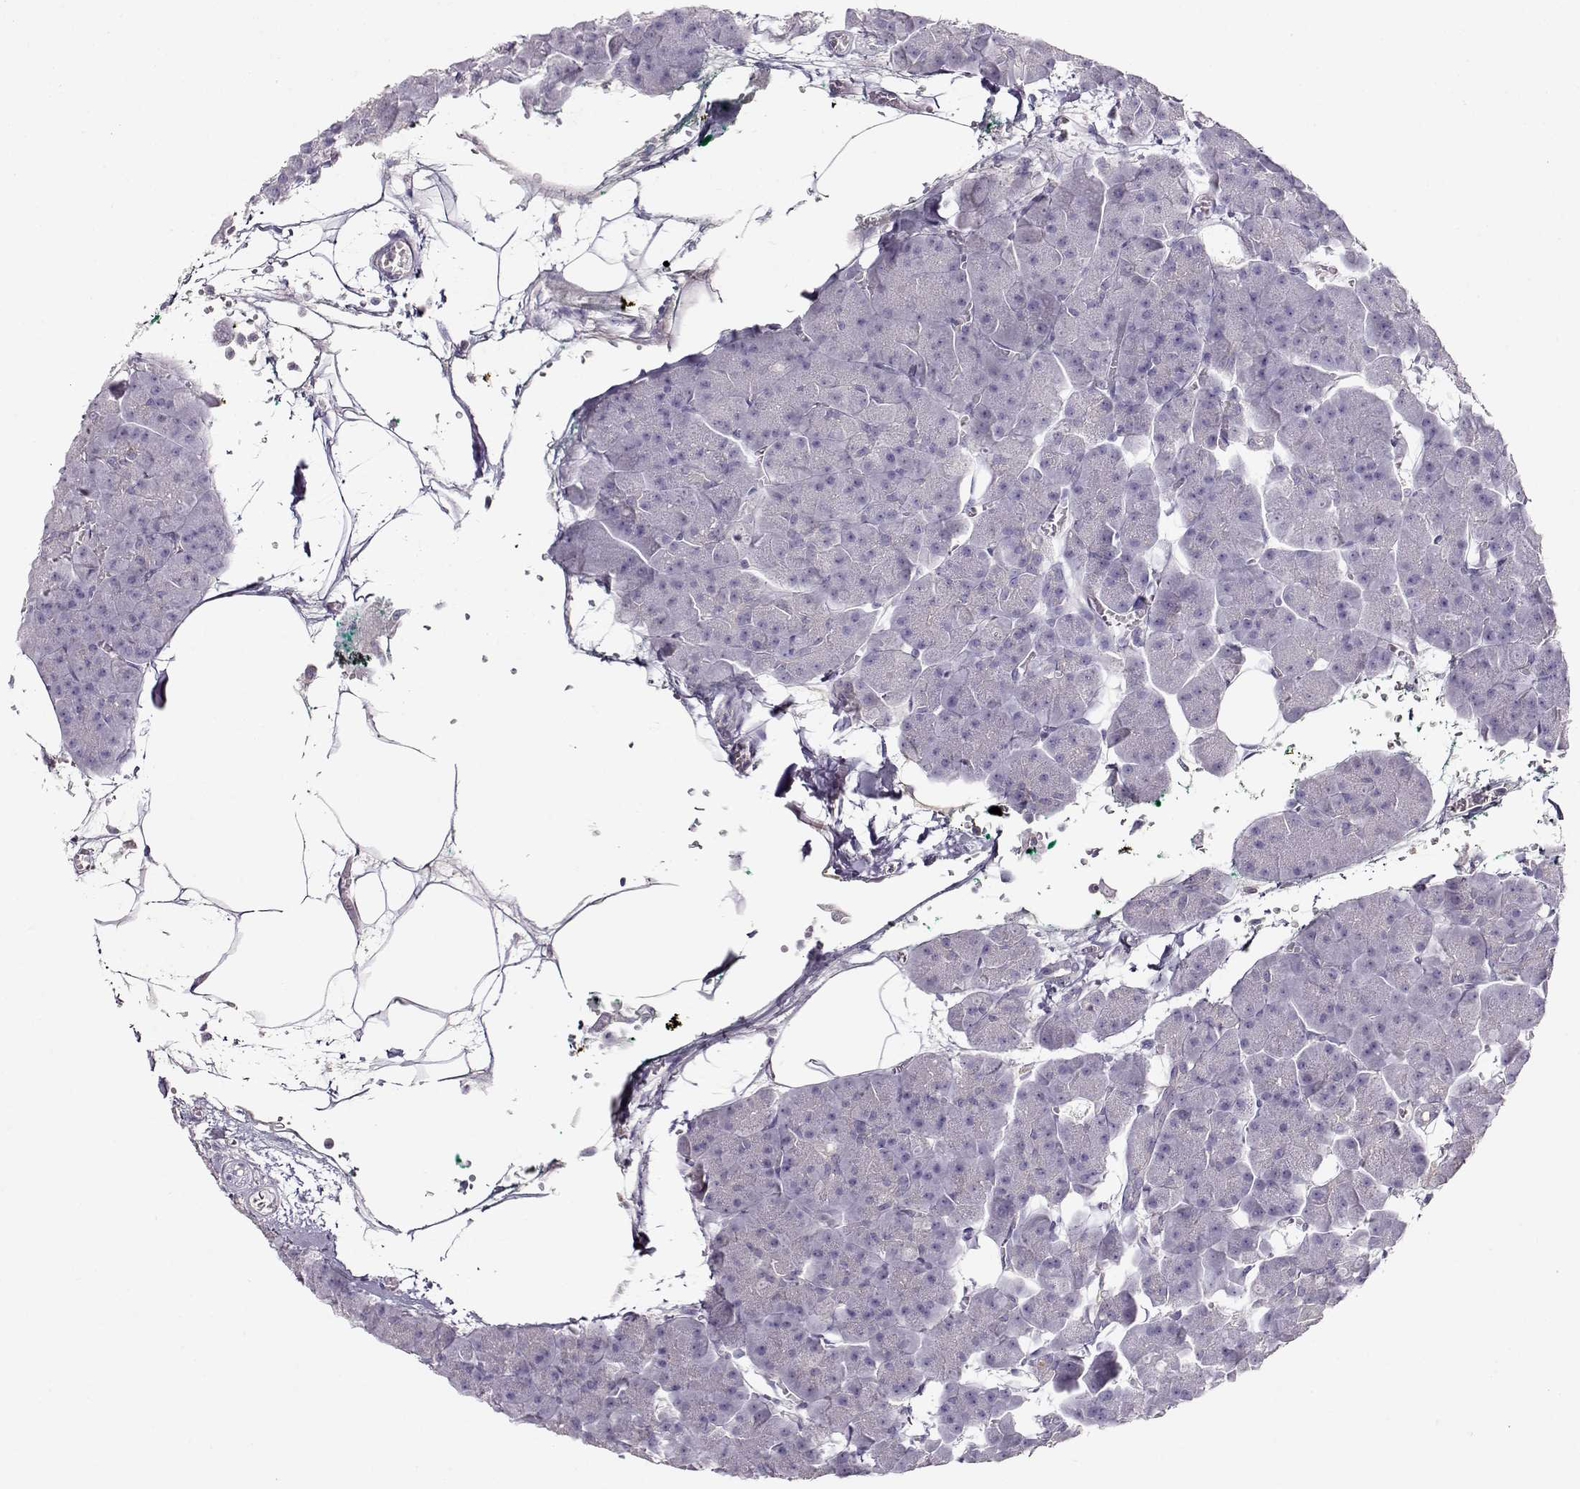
{"staining": {"intensity": "negative", "quantity": "none", "location": "none"}, "tissue": "pancreas", "cell_type": "Exocrine glandular cells", "image_type": "normal", "snomed": [{"axis": "morphology", "description": "Normal tissue, NOS"}, {"axis": "topography", "description": "Adipose tissue"}, {"axis": "topography", "description": "Pancreas"}, {"axis": "topography", "description": "Peripheral nerve tissue"}], "caption": "A high-resolution photomicrograph shows IHC staining of normal pancreas, which displays no significant positivity in exocrine glandular cells.", "gene": "NDRG4", "patient": {"sex": "female", "age": 58}}